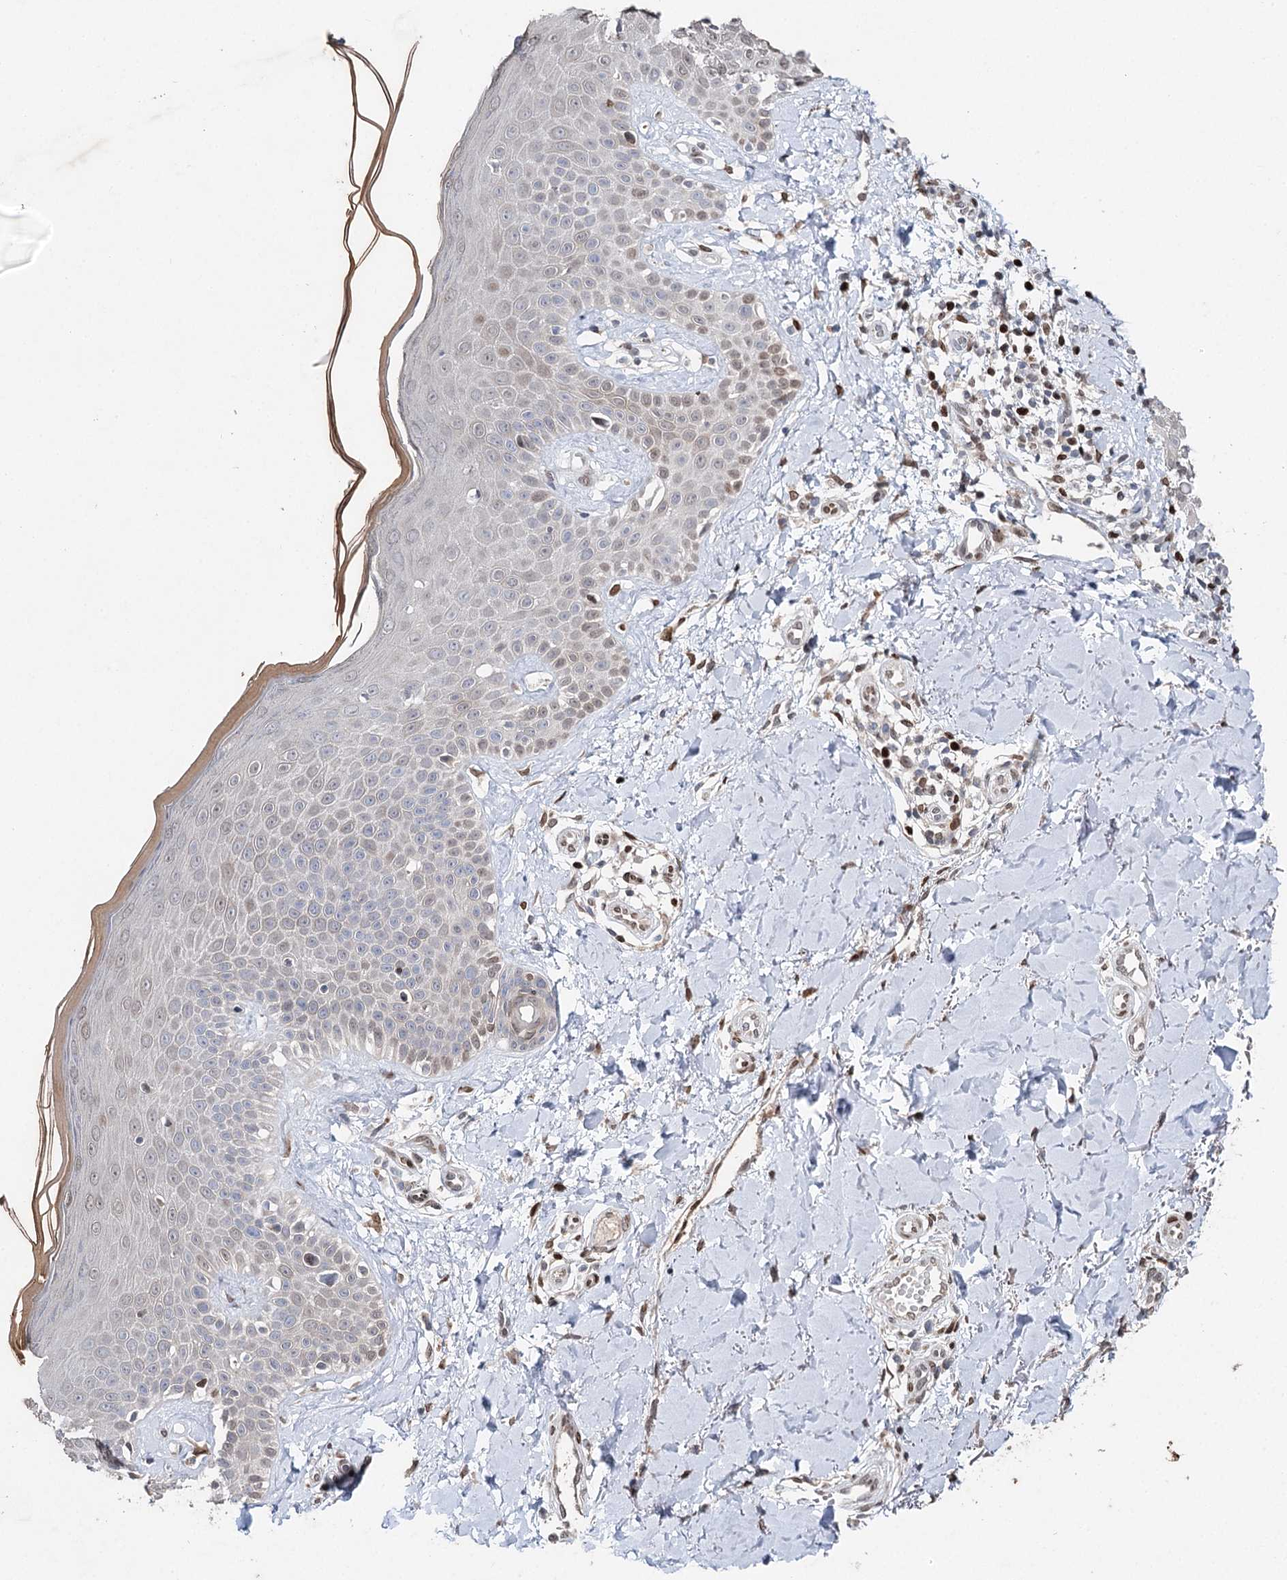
{"staining": {"intensity": "moderate", "quantity": ">75%", "location": "nuclear"}, "tissue": "skin", "cell_type": "Fibroblasts", "image_type": "normal", "snomed": [{"axis": "morphology", "description": "Normal tissue, NOS"}, {"axis": "topography", "description": "Skin"}], "caption": "Immunohistochemical staining of normal human skin exhibits moderate nuclear protein positivity in about >75% of fibroblasts.", "gene": "FRMD4A", "patient": {"sex": "male", "age": 52}}